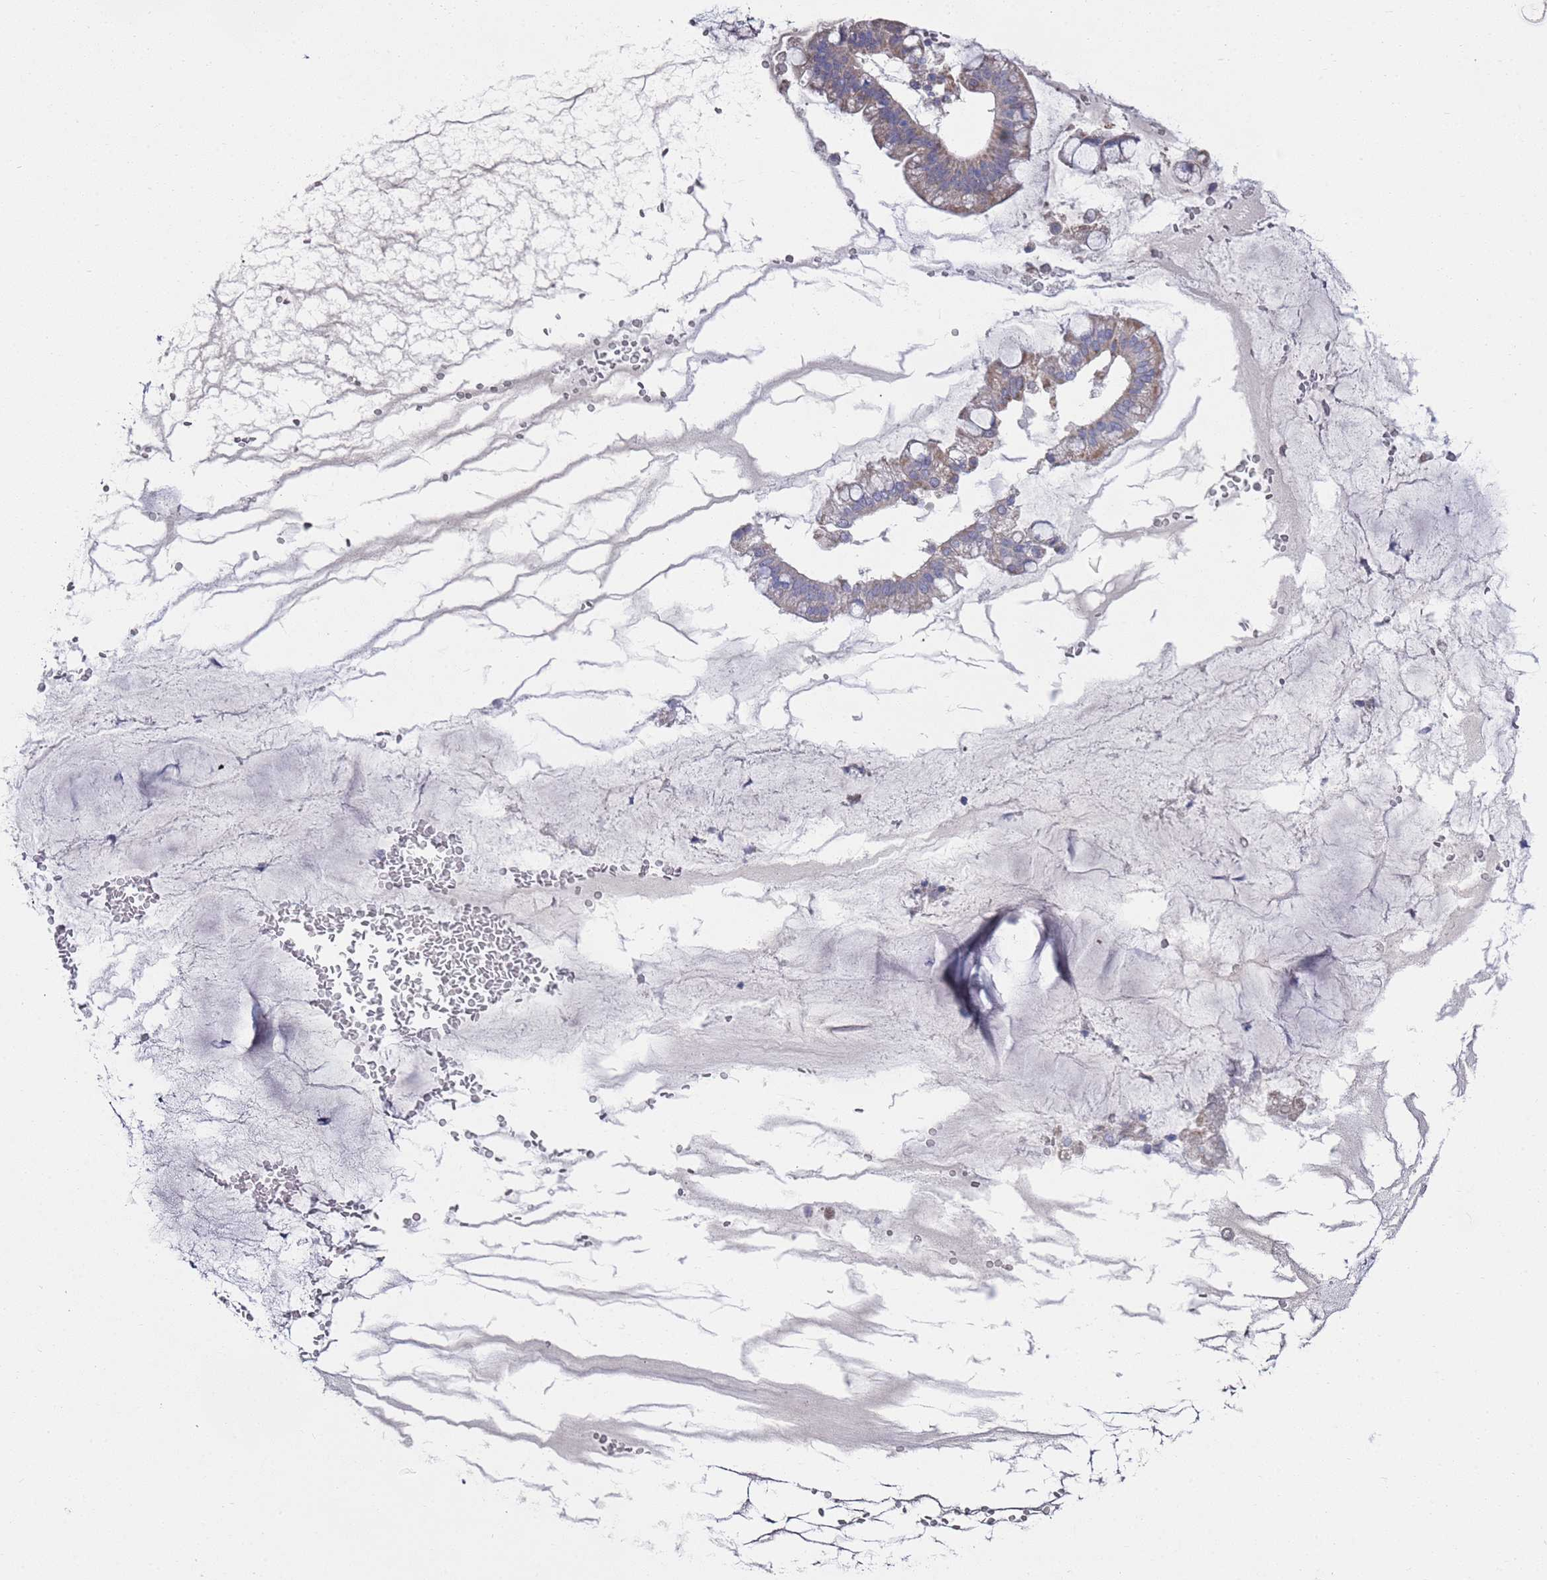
{"staining": {"intensity": "weak", "quantity": "25%-75%", "location": "cytoplasmic/membranous"}, "tissue": "ovarian cancer", "cell_type": "Tumor cells", "image_type": "cancer", "snomed": [{"axis": "morphology", "description": "Cystadenocarcinoma, mucinous, NOS"}, {"axis": "topography", "description": "Ovary"}], "caption": "Immunohistochemistry (IHC) of ovarian cancer (mucinous cystadenocarcinoma) exhibits low levels of weak cytoplasmic/membranous positivity in about 25%-75% of tumor cells.", "gene": "NPEPPS", "patient": {"sex": "female", "age": 73}}